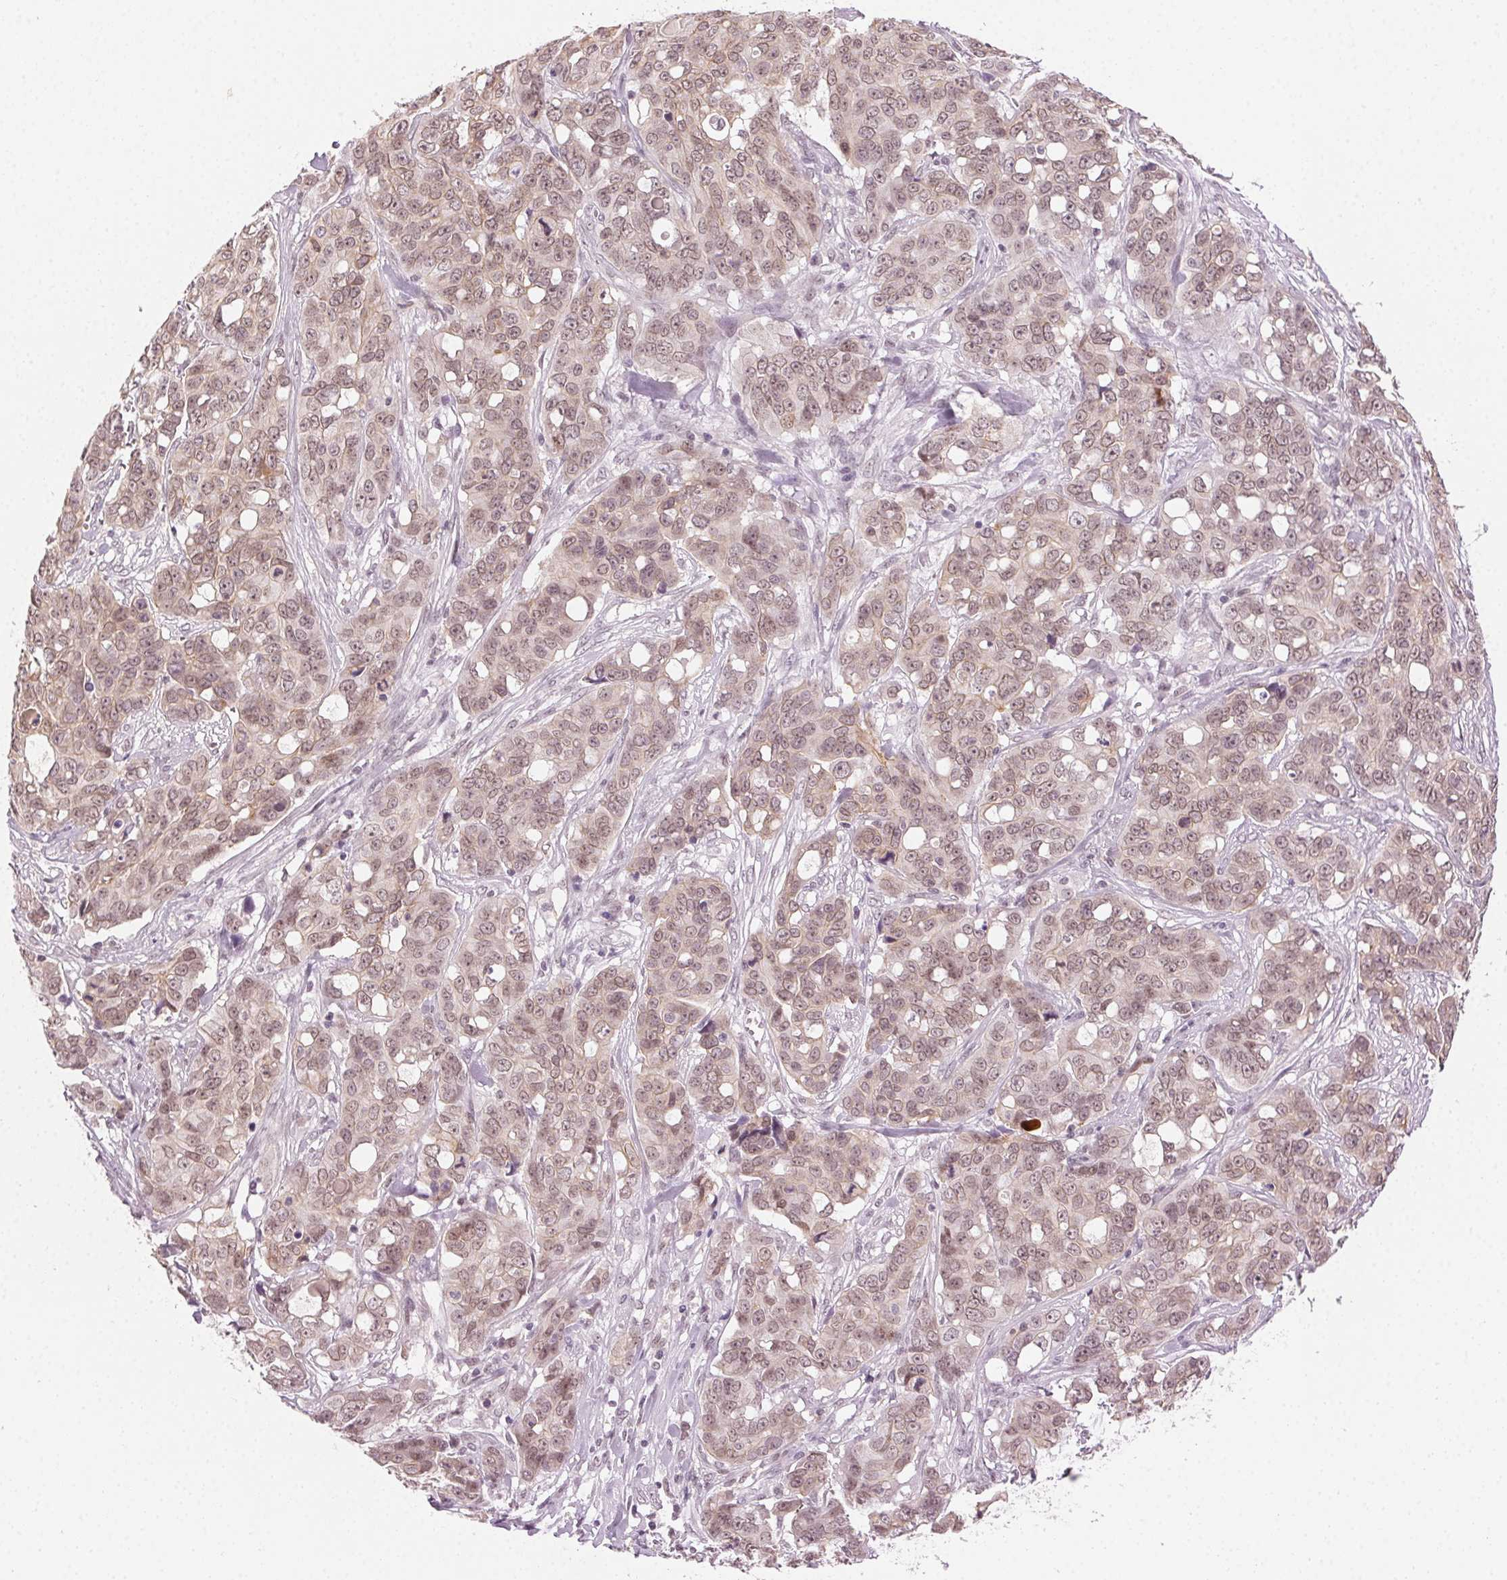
{"staining": {"intensity": "weak", "quantity": ">75%", "location": "nuclear"}, "tissue": "ovarian cancer", "cell_type": "Tumor cells", "image_type": "cancer", "snomed": [{"axis": "morphology", "description": "Carcinoma, endometroid"}, {"axis": "topography", "description": "Ovary"}], "caption": "Endometroid carcinoma (ovarian) stained with a protein marker displays weak staining in tumor cells.", "gene": "AIF1L", "patient": {"sex": "female", "age": 78}}